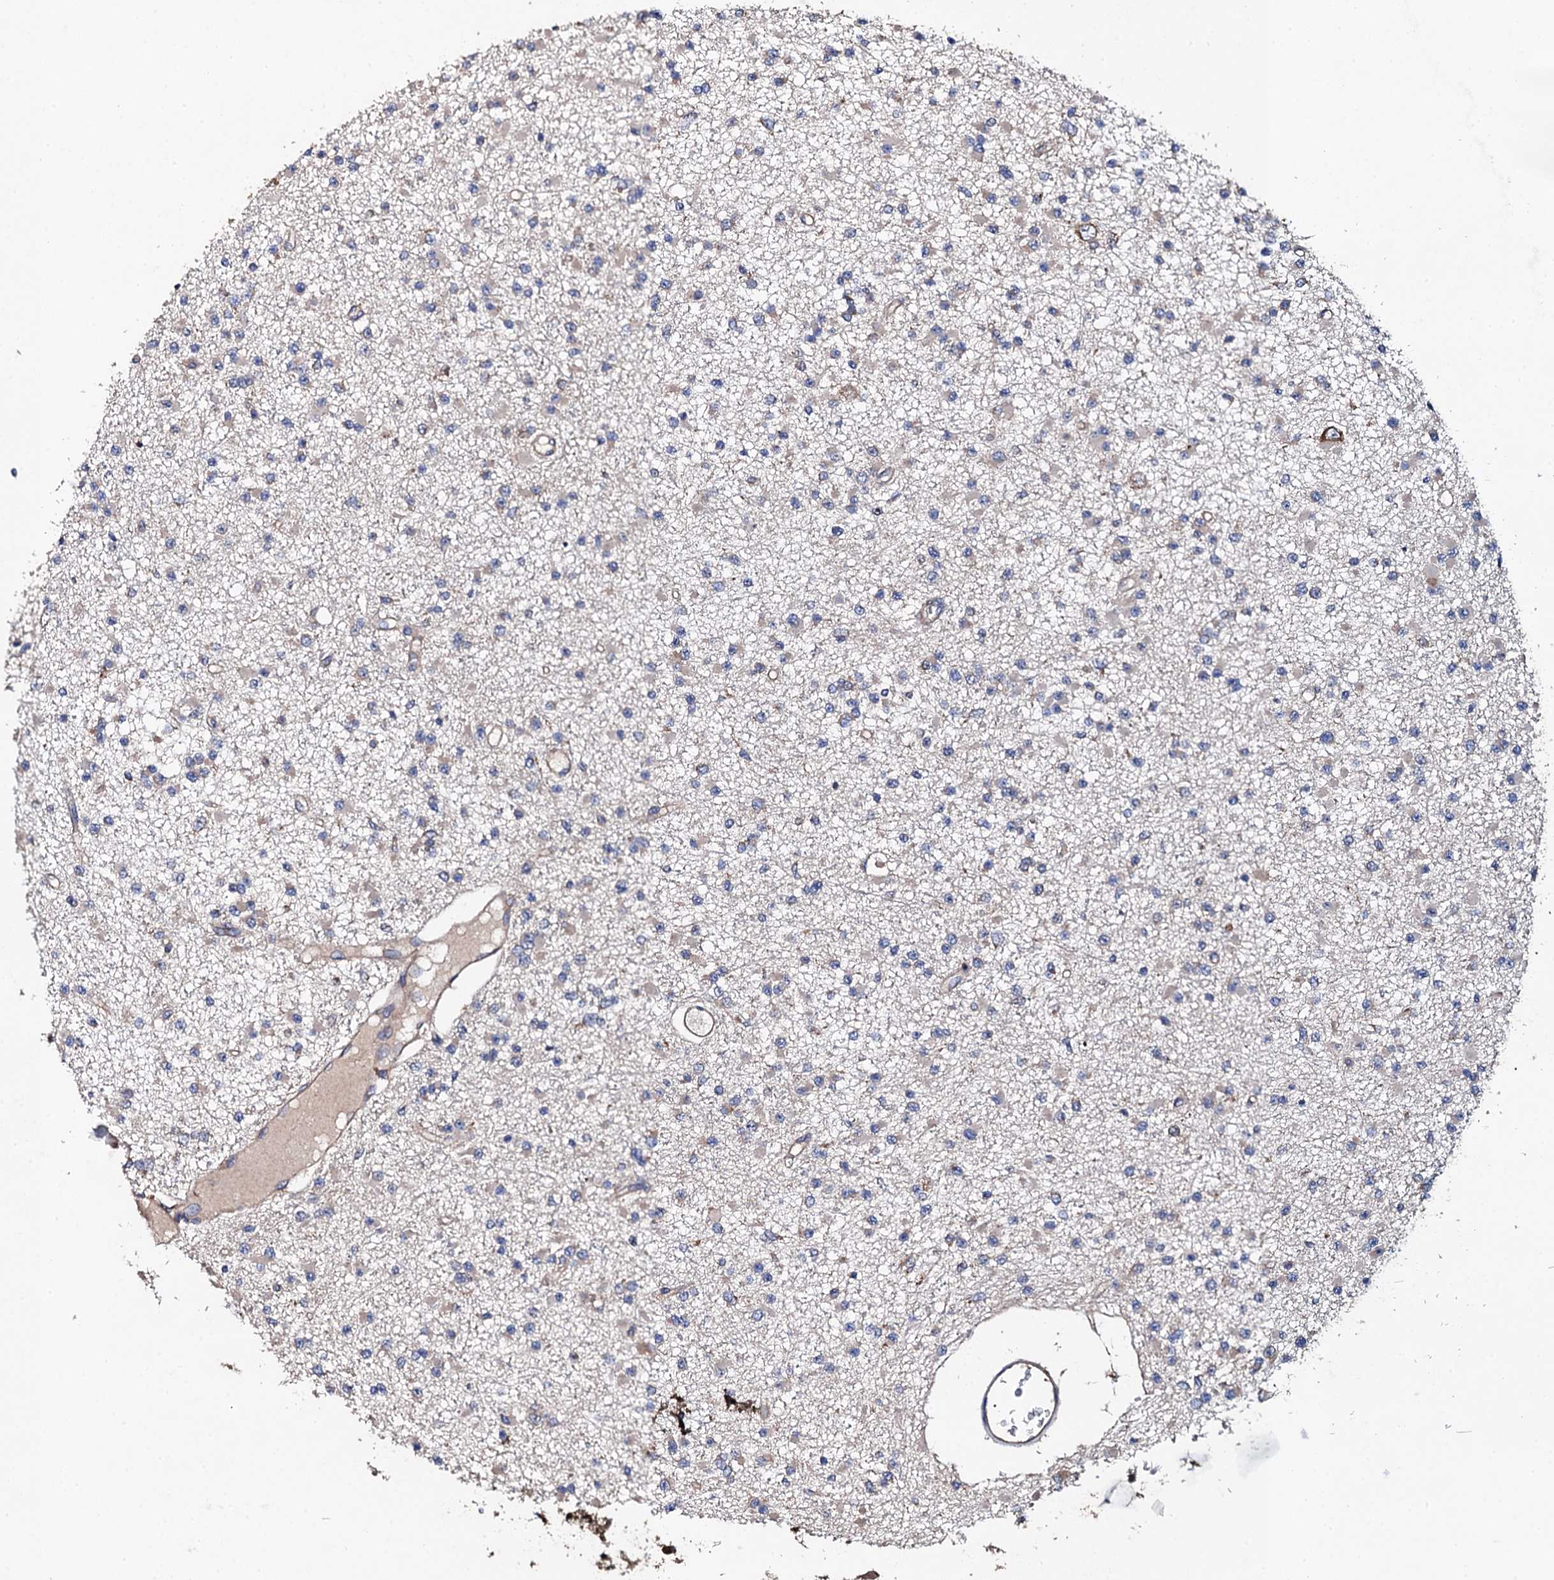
{"staining": {"intensity": "negative", "quantity": "none", "location": "none"}, "tissue": "glioma", "cell_type": "Tumor cells", "image_type": "cancer", "snomed": [{"axis": "morphology", "description": "Glioma, malignant, Low grade"}, {"axis": "topography", "description": "Brain"}], "caption": "Tumor cells are negative for protein expression in human glioma.", "gene": "LIPT2", "patient": {"sex": "female", "age": 22}}